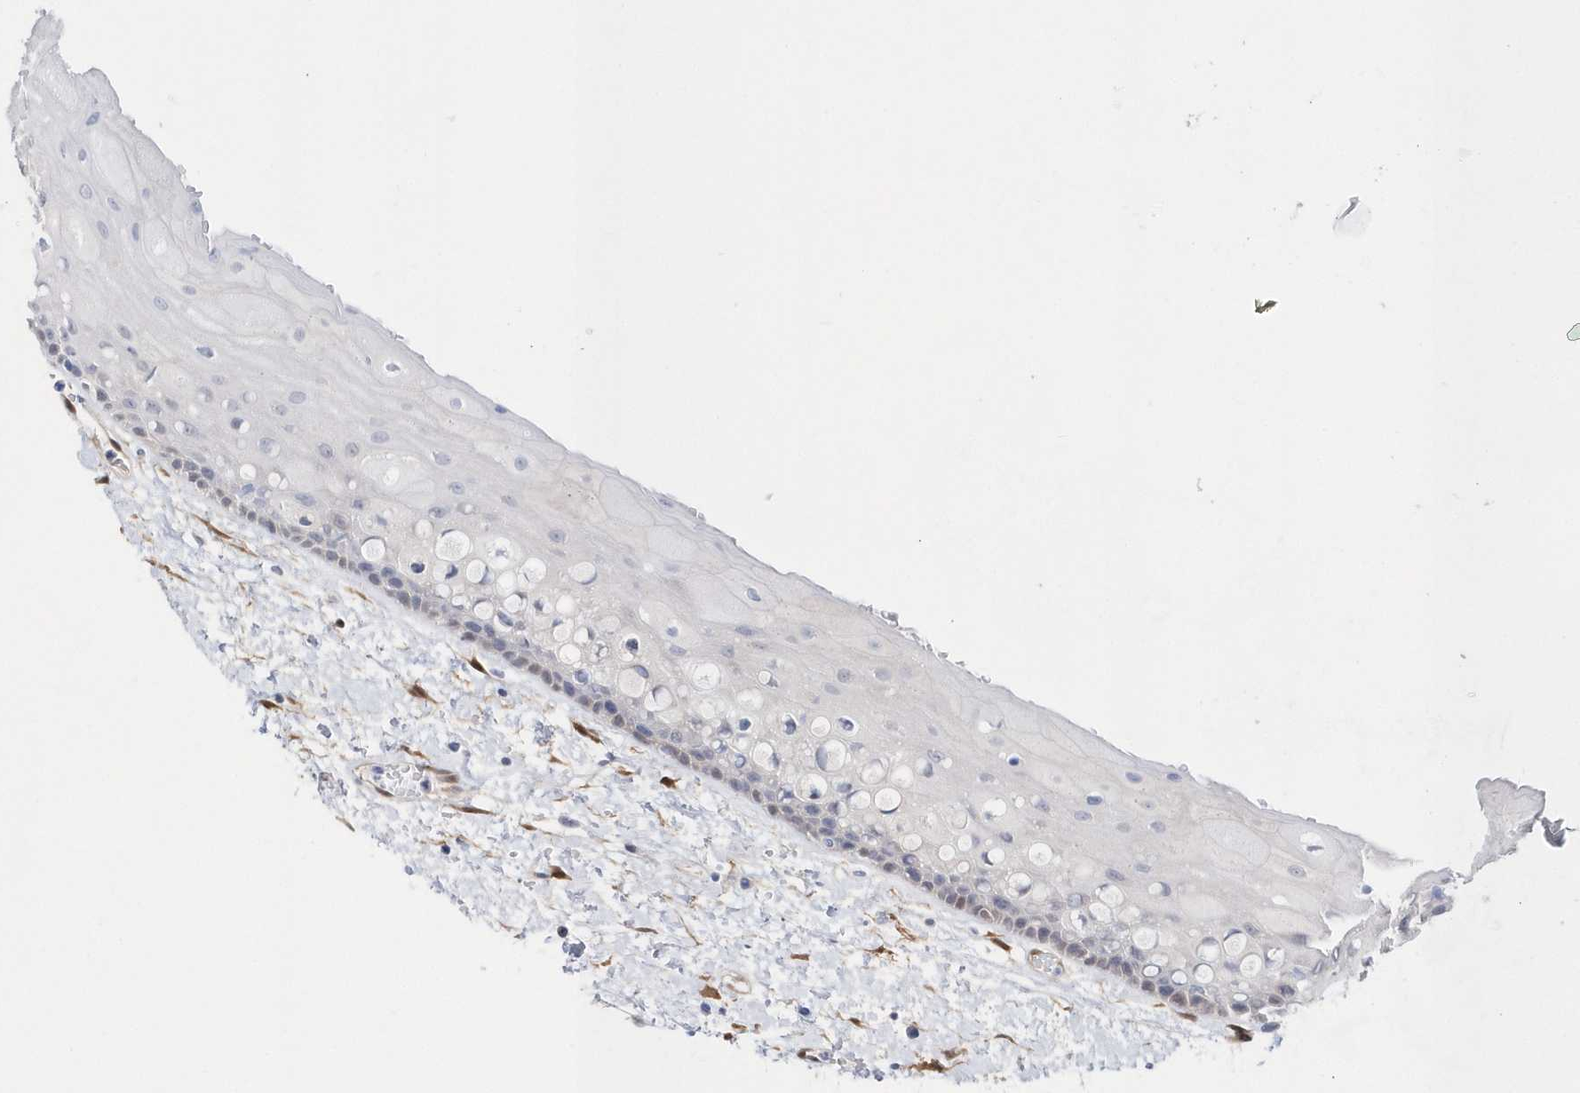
{"staining": {"intensity": "weak", "quantity": "<25%", "location": "cytoplasmic/membranous,nuclear"}, "tissue": "oral mucosa", "cell_type": "Squamous epithelial cells", "image_type": "normal", "snomed": [{"axis": "morphology", "description": "Normal tissue, NOS"}, {"axis": "topography", "description": "Oral tissue"}], "caption": "Squamous epithelial cells show no significant protein expression in normal oral mucosa. Nuclei are stained in blue.", "gene": "BDH2", "patient": {"sex": "female", "age": 76}}